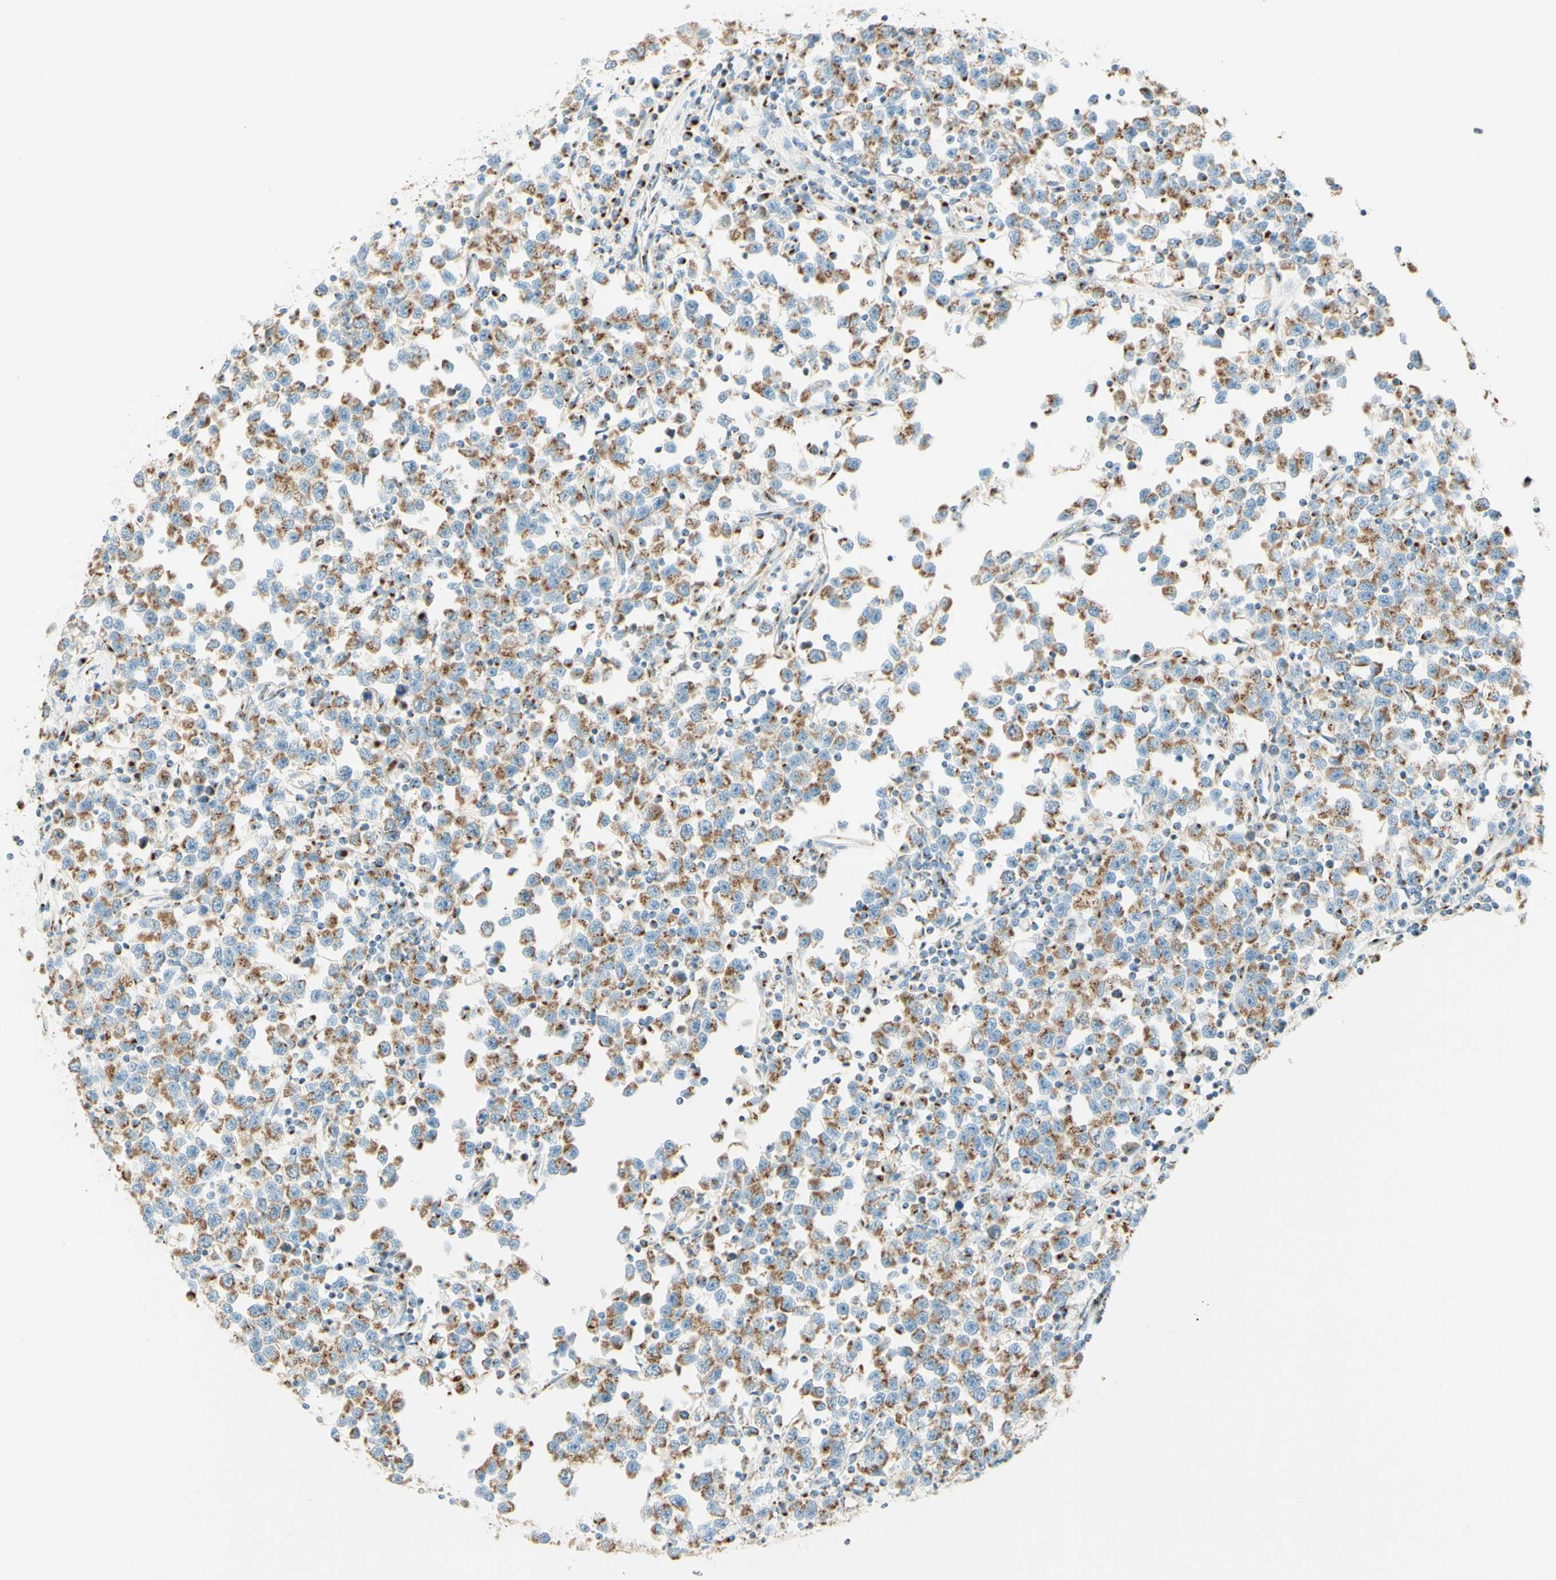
{"staining": {"intensity": "moderate", "quantity": ">75%", "location": "cytoplasmic/membranous"}, "tissue": "testis cancer", "cell_type": "Tumor cells", "image_type": "cancer", "snomed": [{"axis": "morphology", "description": "Seminoma, NOS"}, {"axis": "topography", "description": "Testis"}], "caption": "Immunohistochemical staining of testis seminoma demonstrates medium levels of moderate cytoplasmic/membranous expression in about >75% of tumor cells. (Stains: DAB (3,3'-diaminobenzidine) in brown, nuclei in blue, Microscopy: brightfield microscopy at high magnification).", "gene": "GOLGB1", "patient": {"sex": "male", "age": 43}}